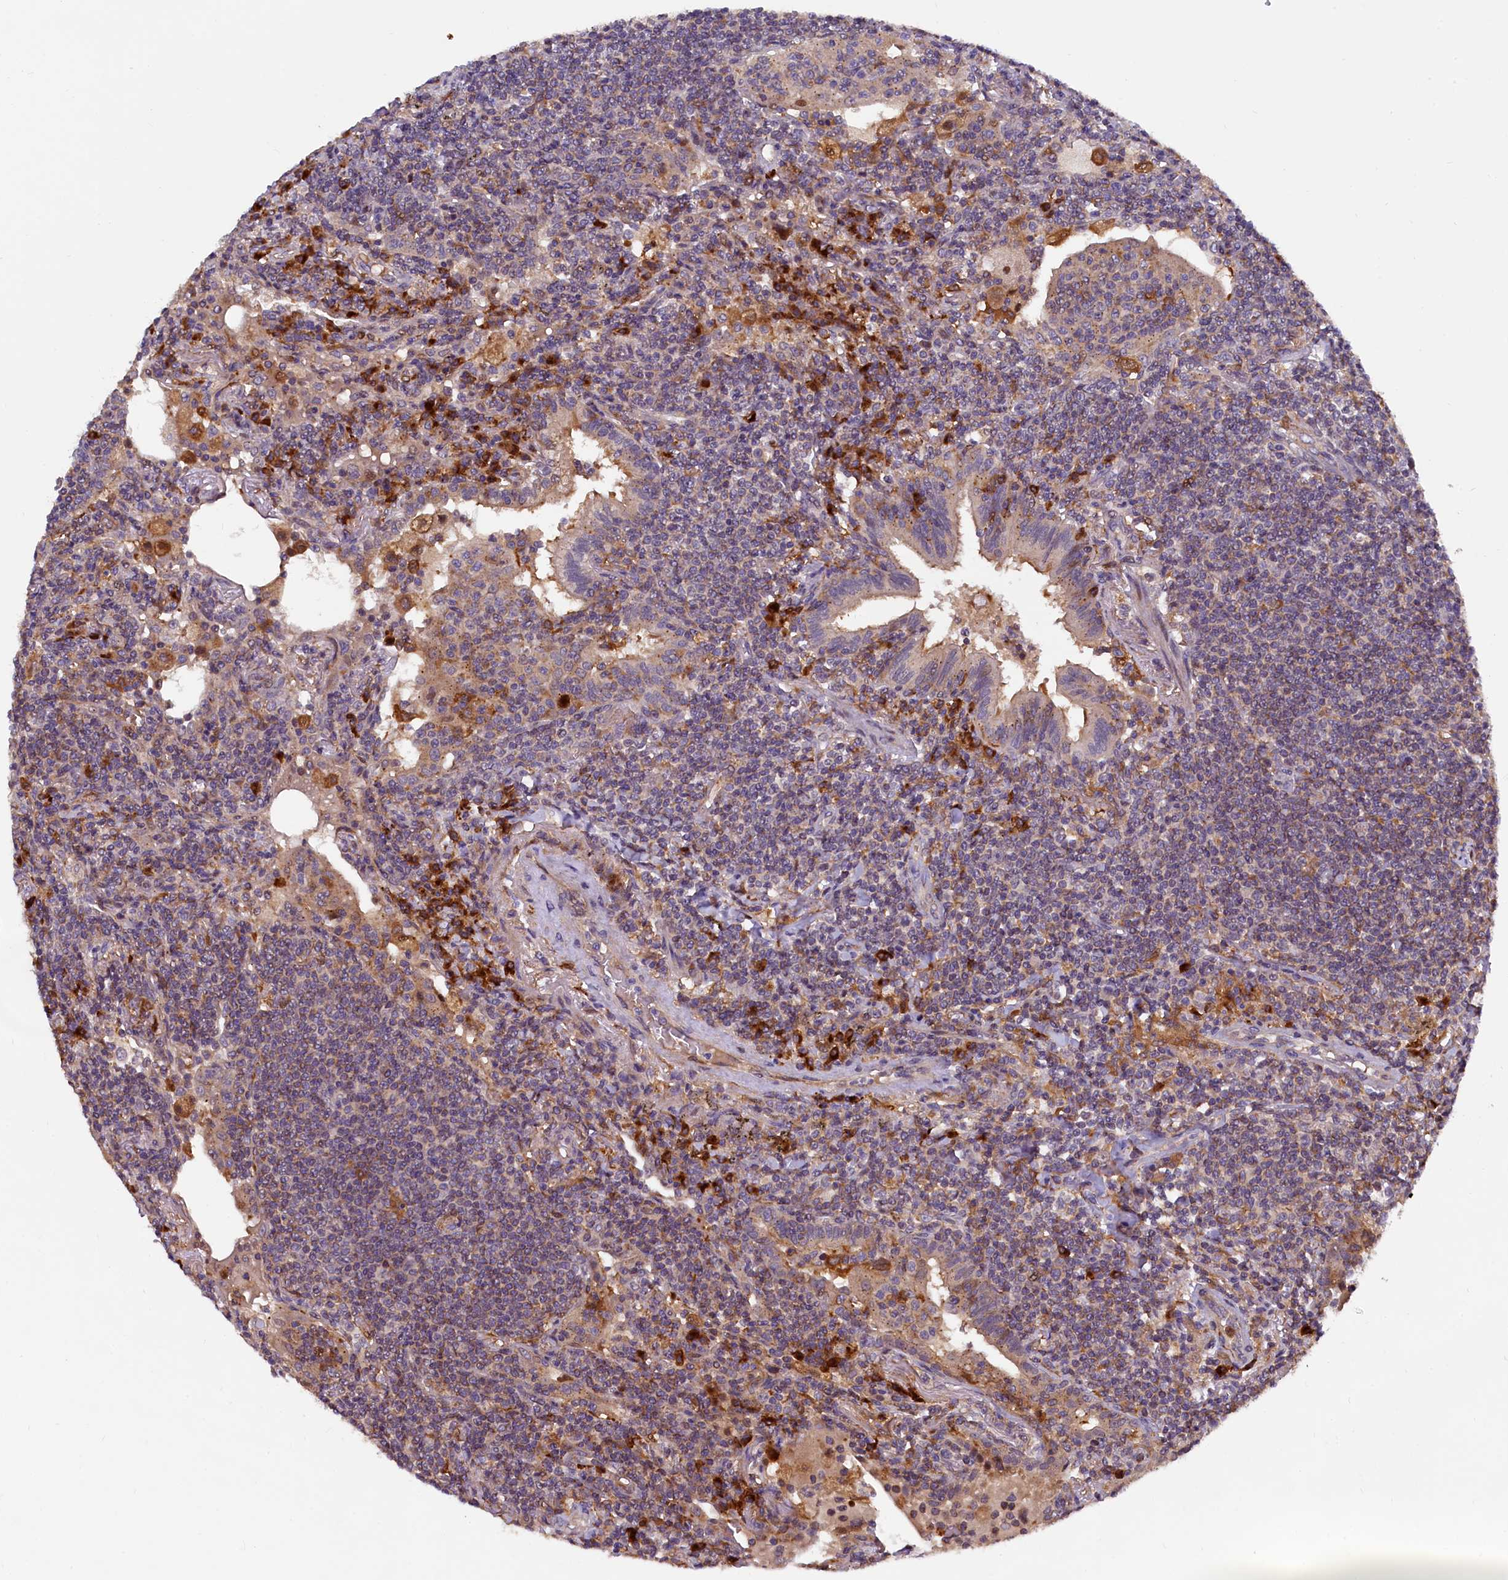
{"staining": {"intensity": "moderate", "quantity": "<25%", "location": "cytoplasmic/membranous"}, "tissue": "lymphoma", "cell_type": "Tumor cells", "image_type": "cancer", "snomed": [{"axis": "morphology", "description": "Malignant lymphoma, non-Hodgkin's type, Low grade"}, {"axis": "topography", "description": "Lung"}], "caption": "An immunohistochemistry micrograph of neoplastic tissue is shown. Protein staining in brown labels moderate cytoplasmic/membranous positivity in lymphoma within tumor cells.", "gene": "NAIP", "patient": {"sex": "female", "age": 71}}